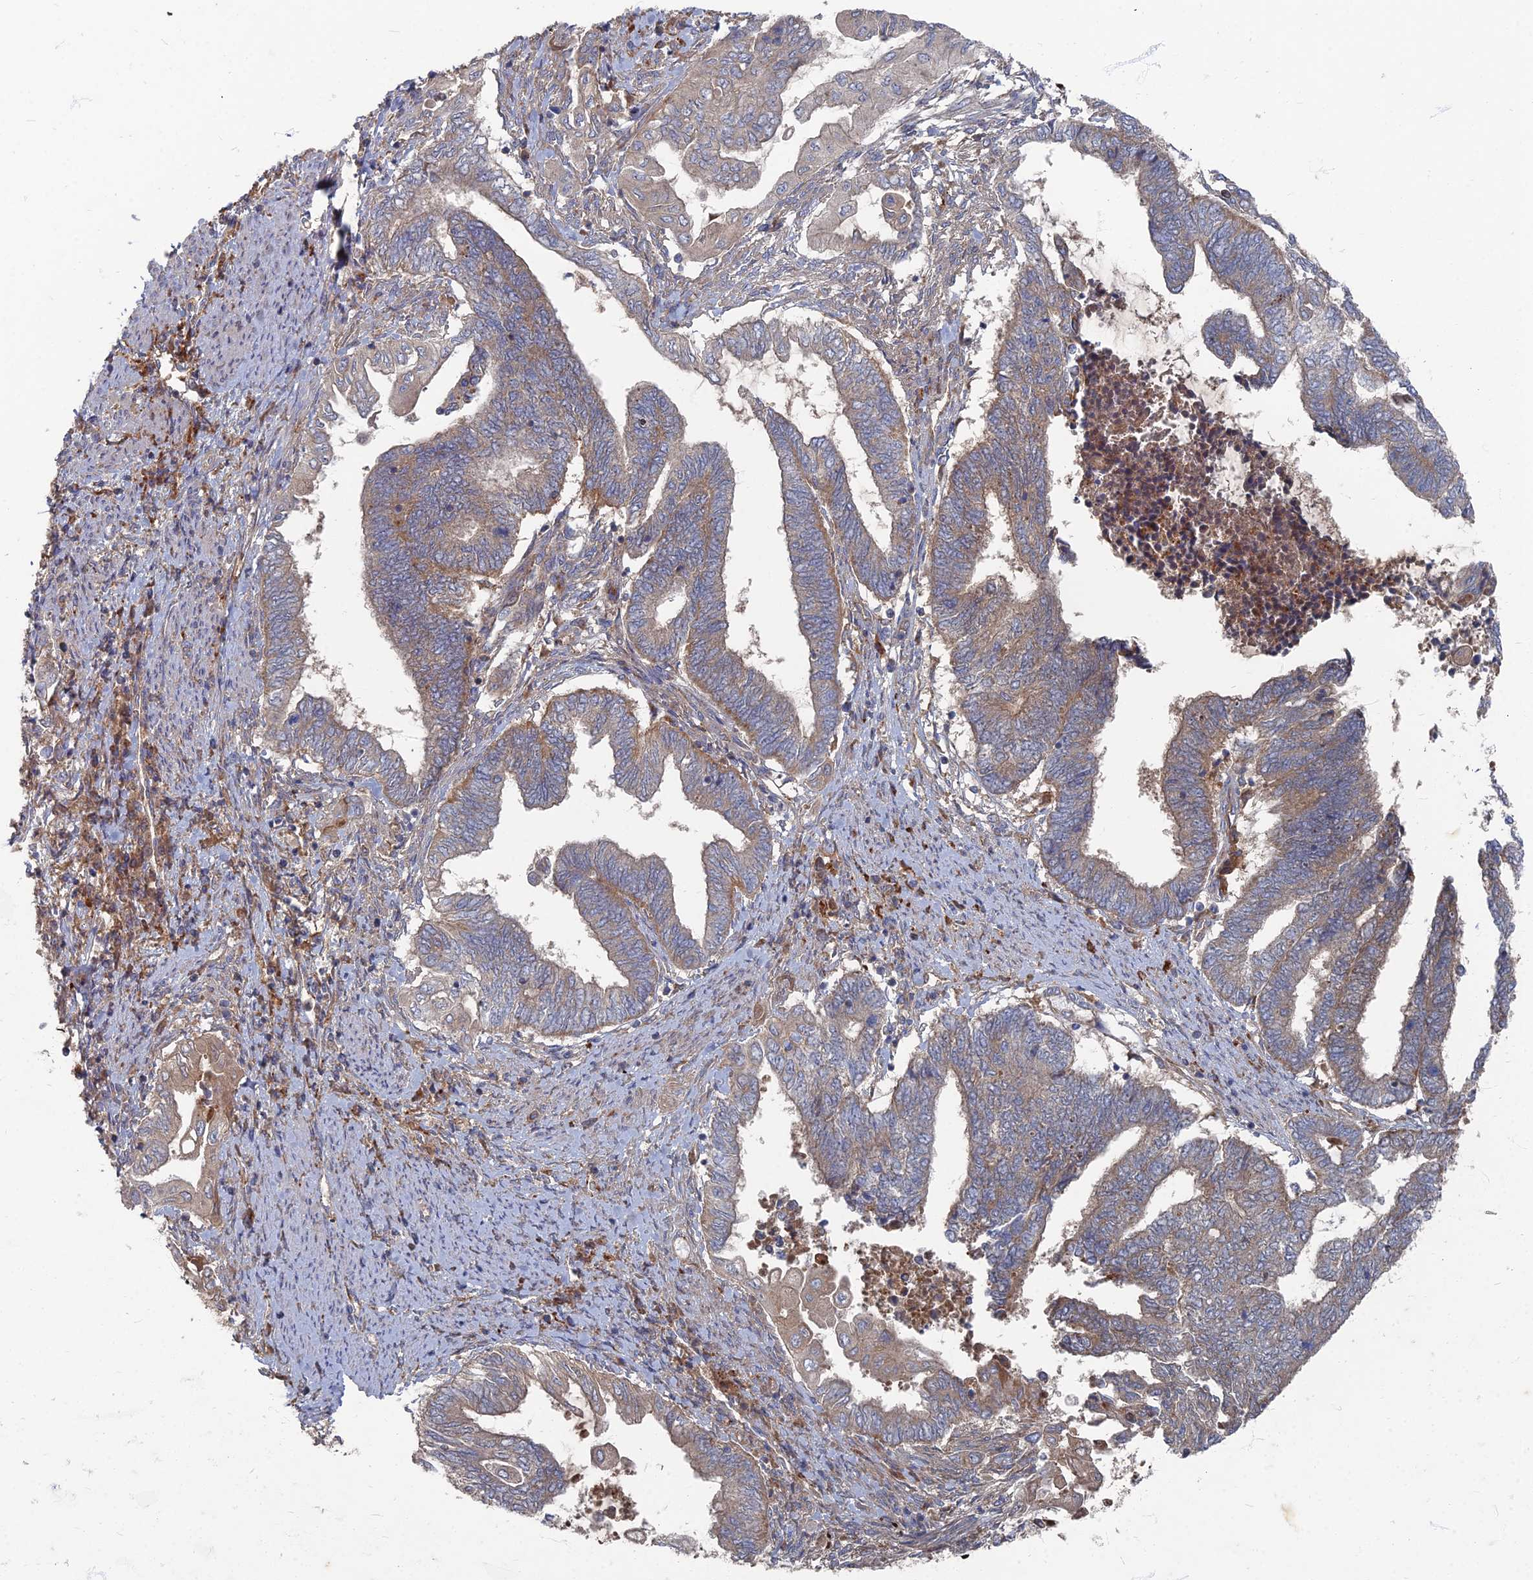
{"staining": {"intensity": "weak", "quantity": "25%-75%", "location": "cytoplasmic/membranous"}, "tissue": "endometrial cancer", "cell_type": "Tumor cells", "image_type": "cancer", "snomed": [{"axis": "morphology", "description": "Adenocarcinoma, NOS"}, {"axis": "topography", "description": "Uterus"}, {"axis": "topography", "description": "Endometrium"}], "caption": "Immunohistochemical staining of endometrial adenocarcinoma reveals weak cytoplasmic/membranous protein staining in about 25%-75% of tumor cells.", "gene": "PPCDC", "patient": {"sex": "female", "age": 70}}